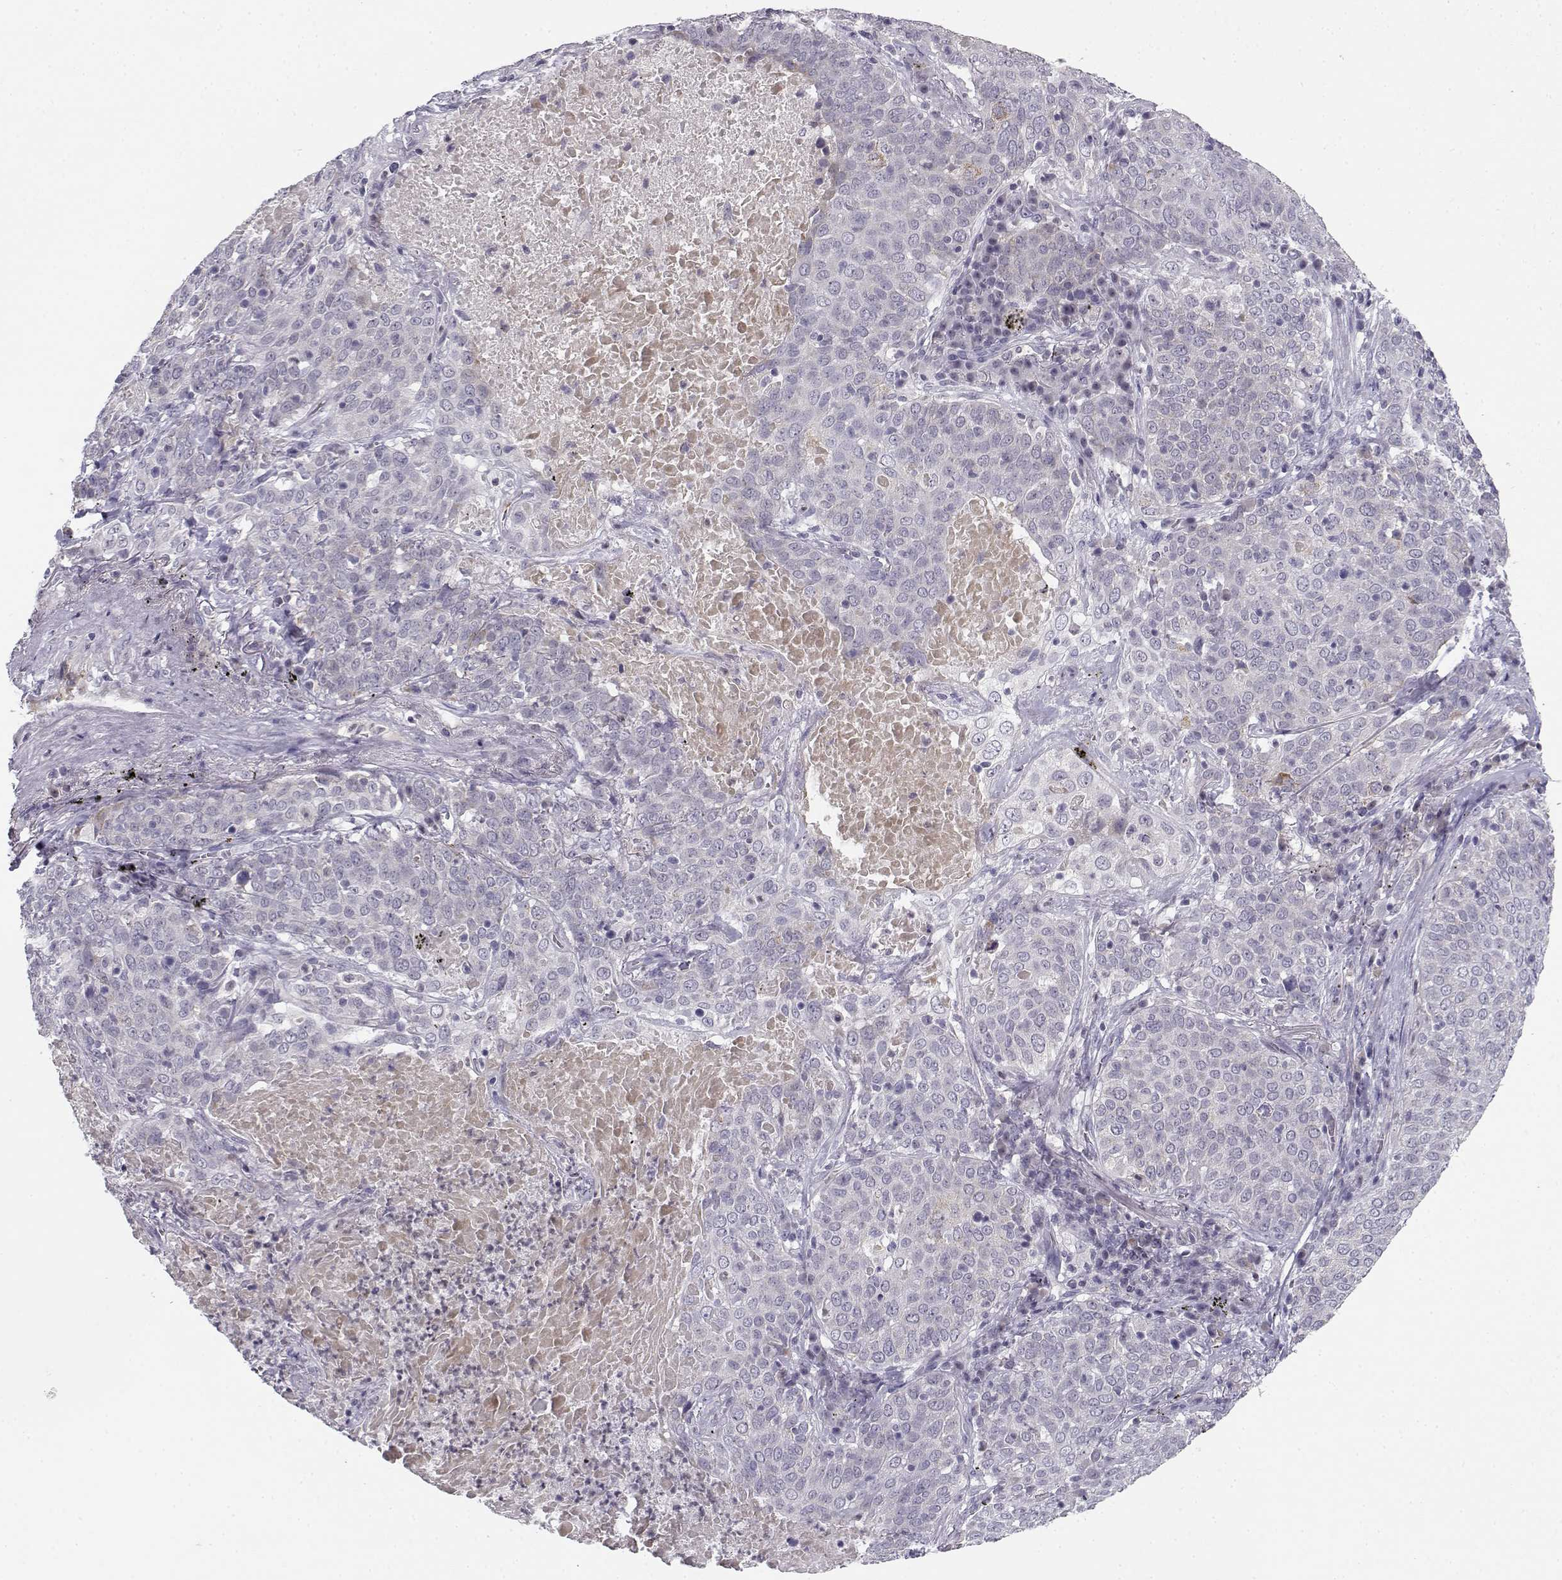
{"staining": {"intensity": "negative", "quantity": "none", "location": "none"}, "tissue": "lung cancer", "cell_type": "Tumor cells", "image_type": "cancer", "snomed": [{"axis": "morphology", "description": "Squamous cell carcinoma, NOS"}, {"axis": "topography", "description": "Lung"}], "caption": "IHC histopathology image of human lung squamous cell carcinoma stained for a protein (brown), which reveals no expression in tumor cells.", "gene": "DDX25", "patient": {"sex": "male", "age": 82}}